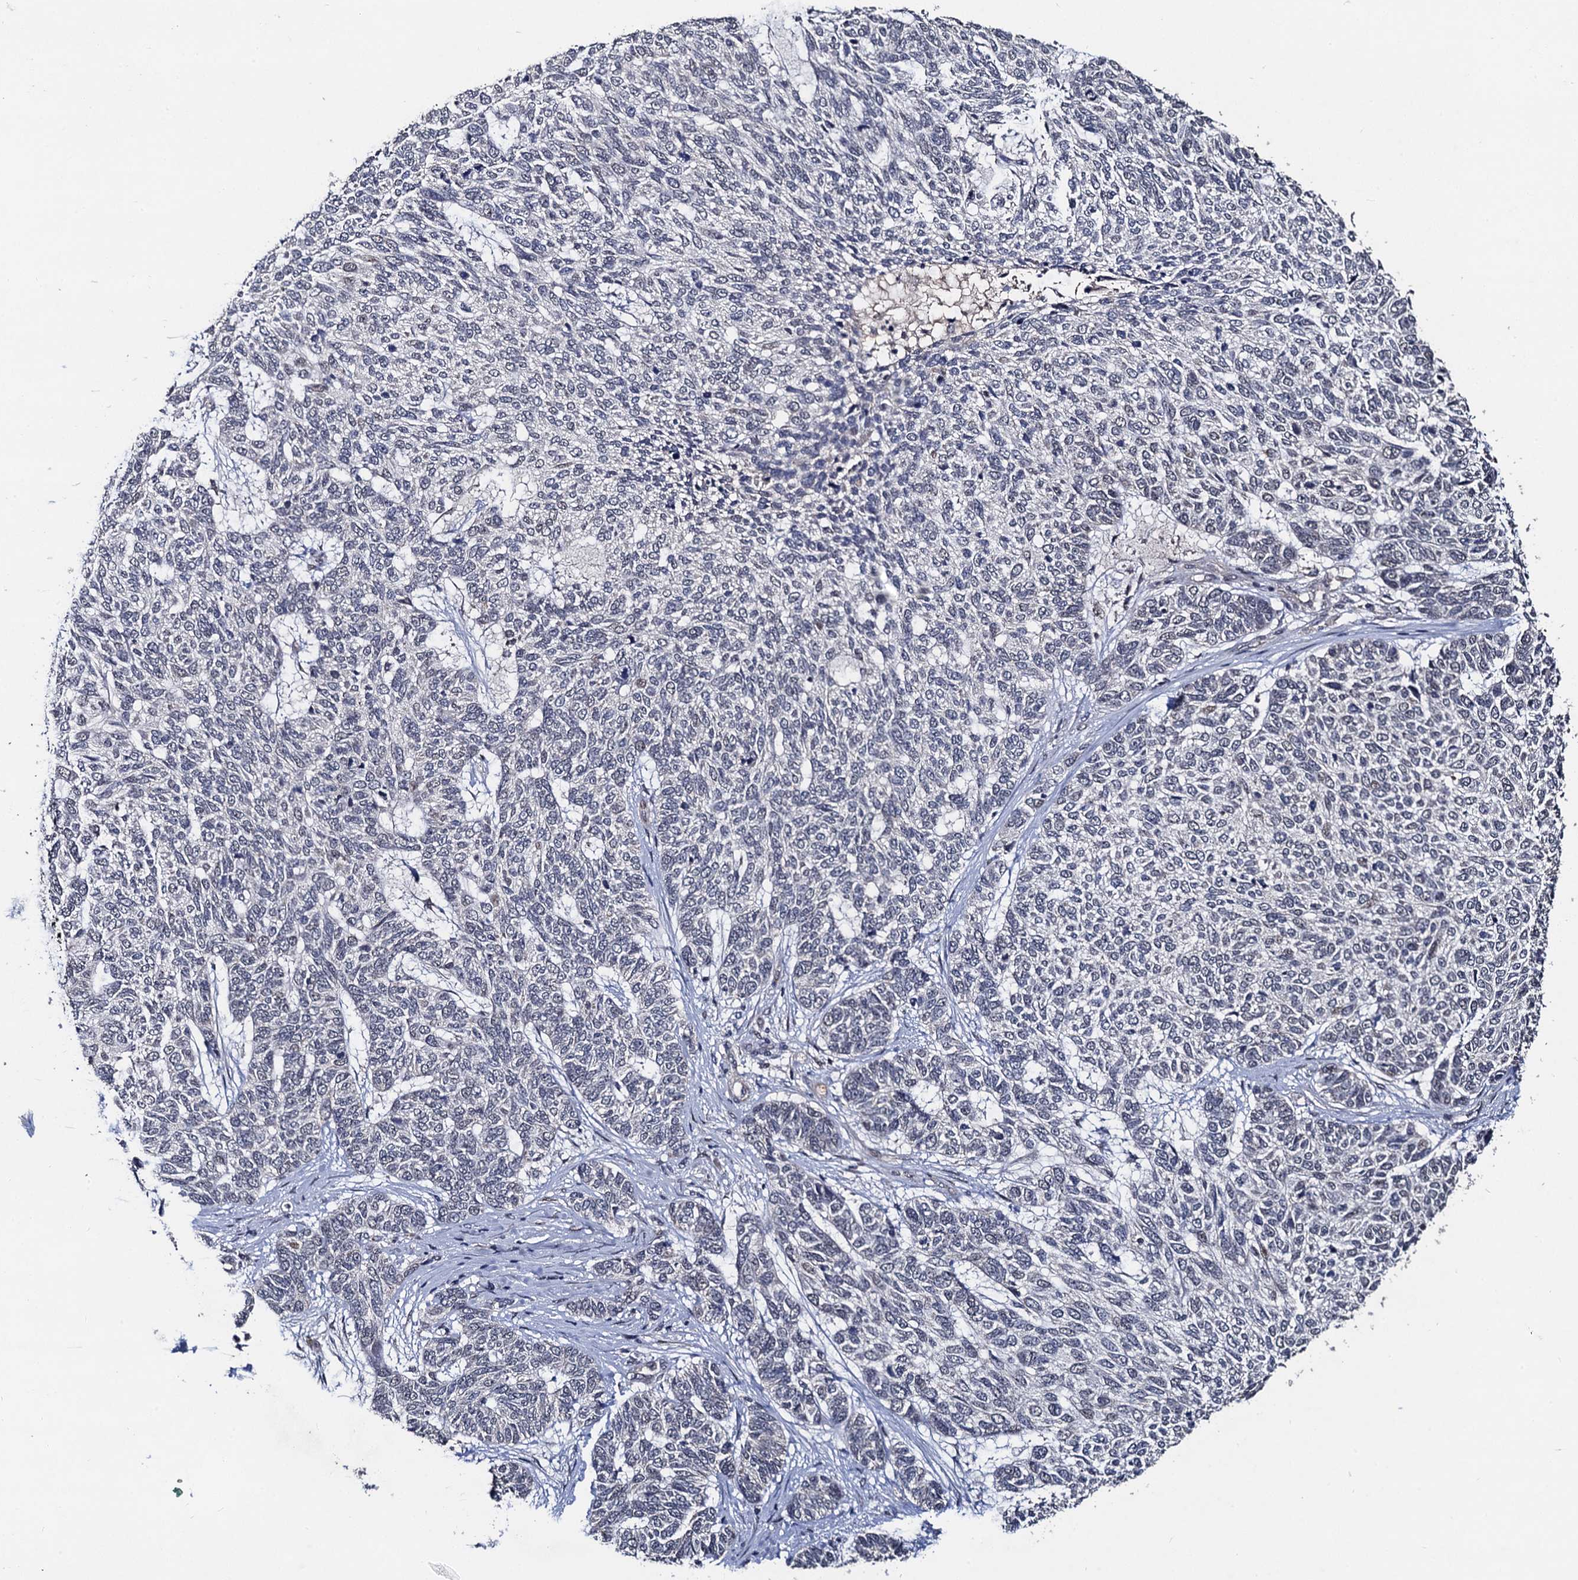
{"staining": {"intensity": "negative", "quantity": "none", "location": "none"}, "tissue": "skin cancer", "cell_type": "Tumor cells", "image_type": "cancer", "snomed": [{"axis": "morphology", "description": "Basal cell carcinoma"}, {"axis": "topography", "description": "Skin"}], "caption": "DAB immunohistochemical staining of human basal cell carcinoma (skin) reveals no significant expression in tumor cells.", "gene": "PPTC7", "patient": {"sex": "female", "age": 65}}